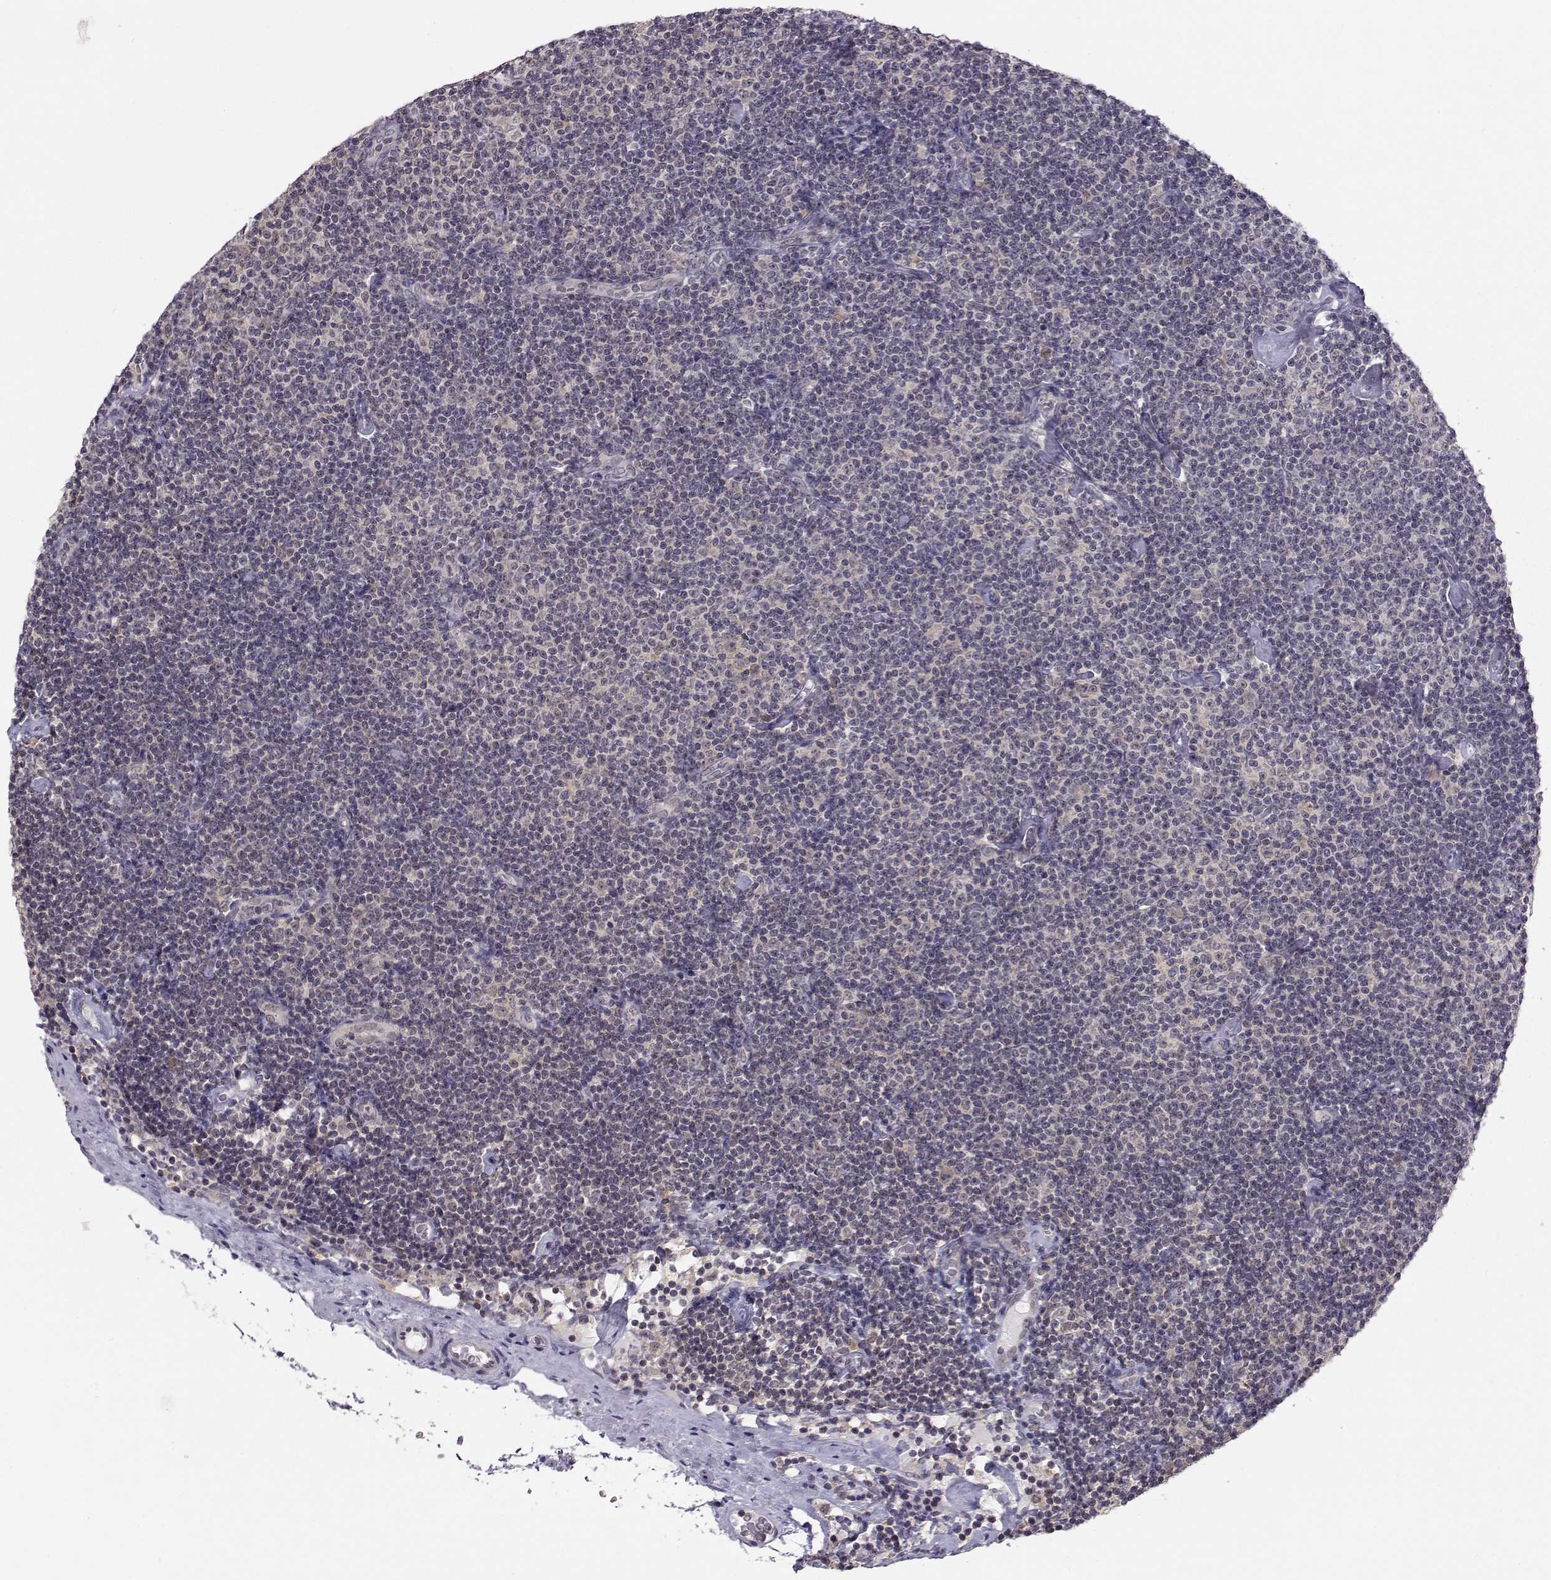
{"staining": {"intensity": "negative", "quantity": "none", "location": "none"}, "tissue": "lymphoma", "cell_type": "Tumor cells", "image_type": "cancer", "snomed": [{"axis": "morphology", "description": "Malignant lymphoma, non-Hodgkin's type, Low grade"}, {"axis": "topography", "description": "Lymph node"}], "caption": "Immunohistochemical staining of low-grade malignant lymphoma, non-Hodgkin's type shows no significant staining in tumor cells.", "gene": "KIF13B", "patient": {"sex": "male", "age": 81}}